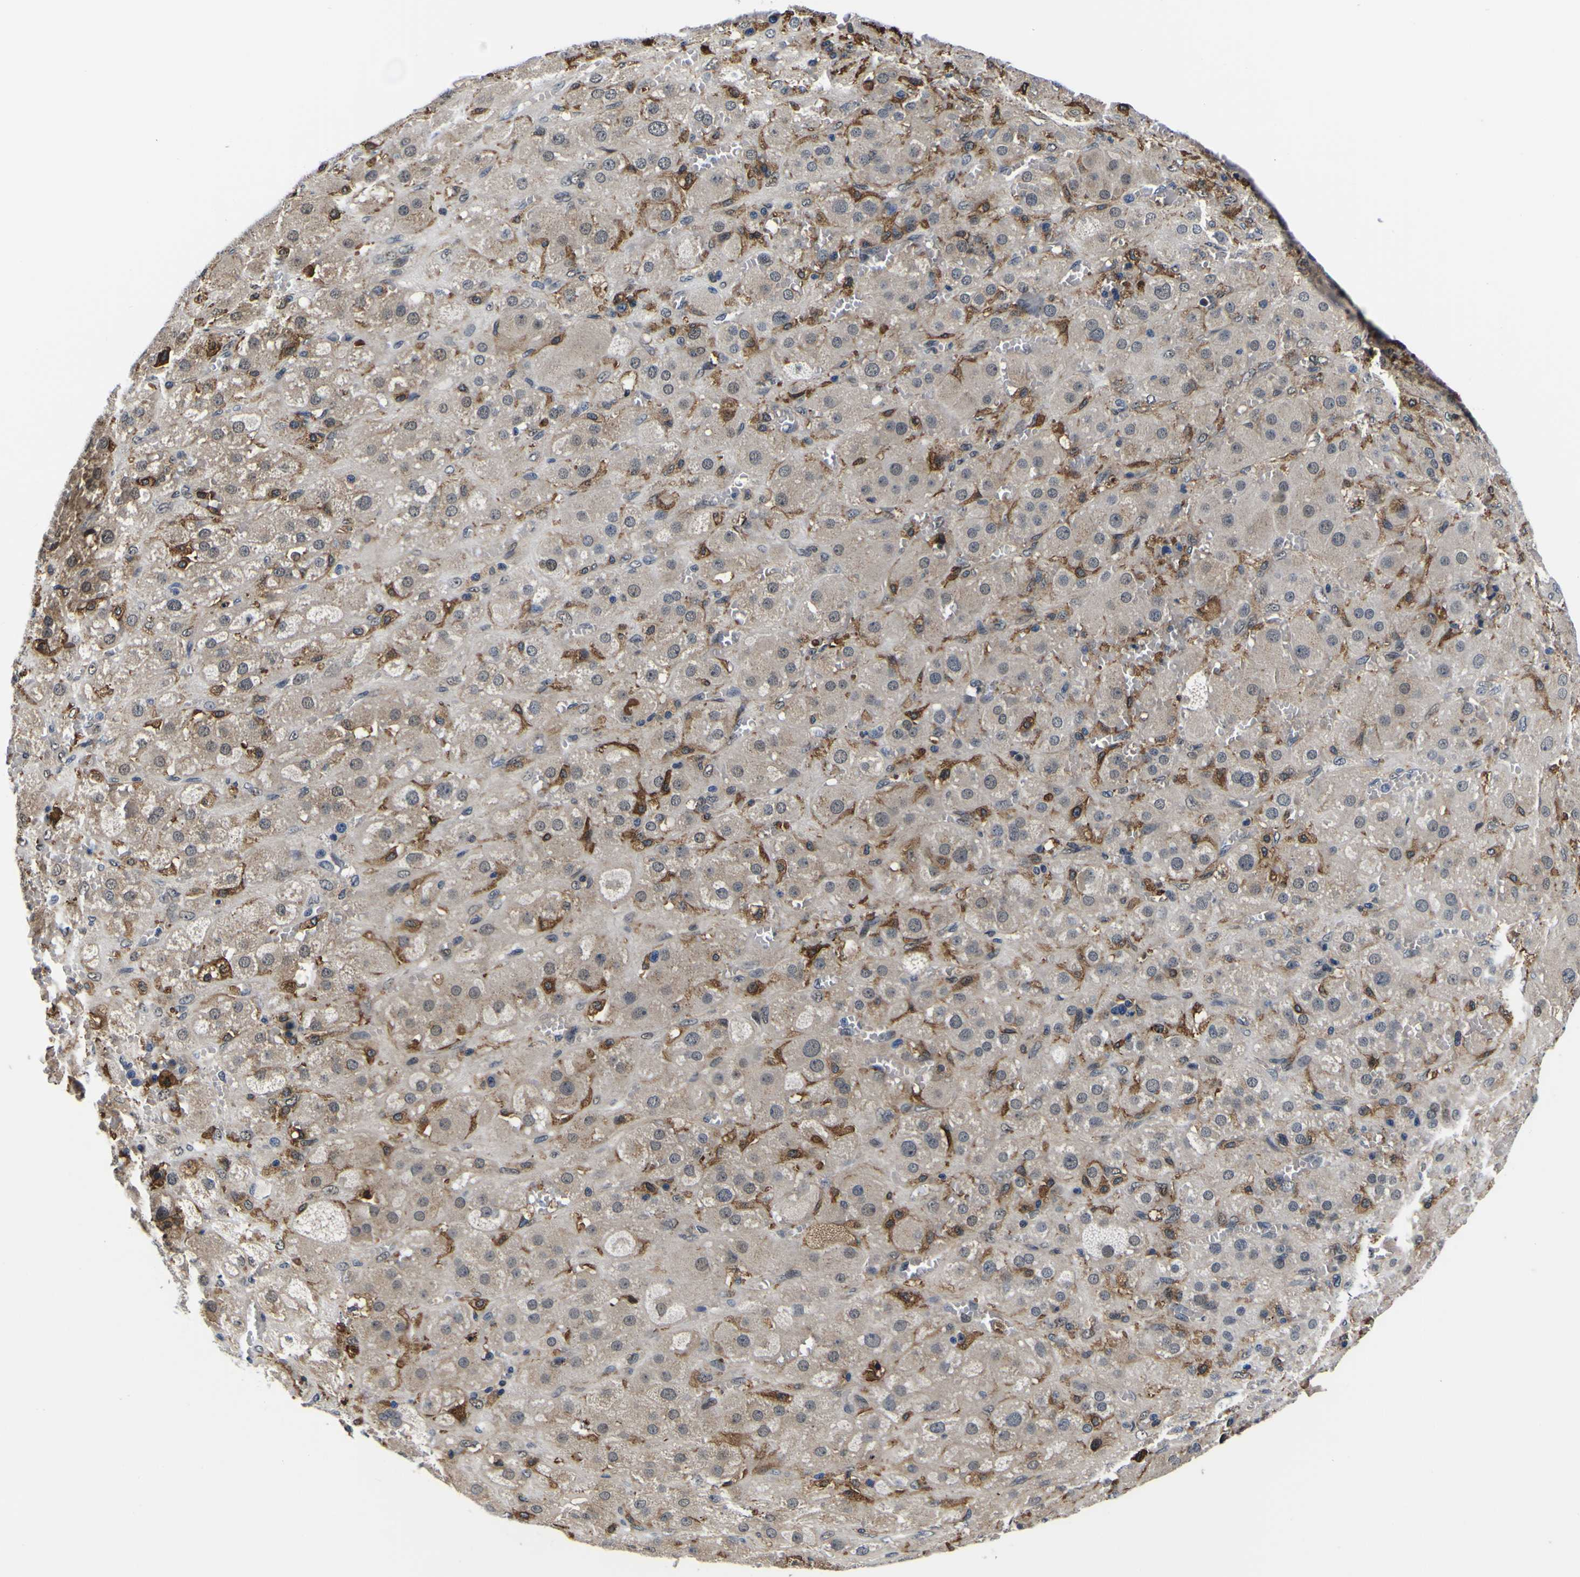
{"staining": {"intensity": "moderate", "quantity": "25%-75%", "location": "cytoplasmic/membranous"}, "tissue": "adrenal gland", "cell_type": "Glandular cells", "image_type": "normal", "snomed": [{"axis": "morphology", "description": "Normal tissue, NOS"}, {"axis": "topography", "description": "Adrenal gland"}], "caption": "IHC photomicrograph of benign adrenal gland stained for a protein (brown), which displays medium levels of moderate cytoplasmic/membranous staining in about 25%-75% of glandular cells.", "gene": "POSTN", "patient": {"sex": "female", "age": 47}}